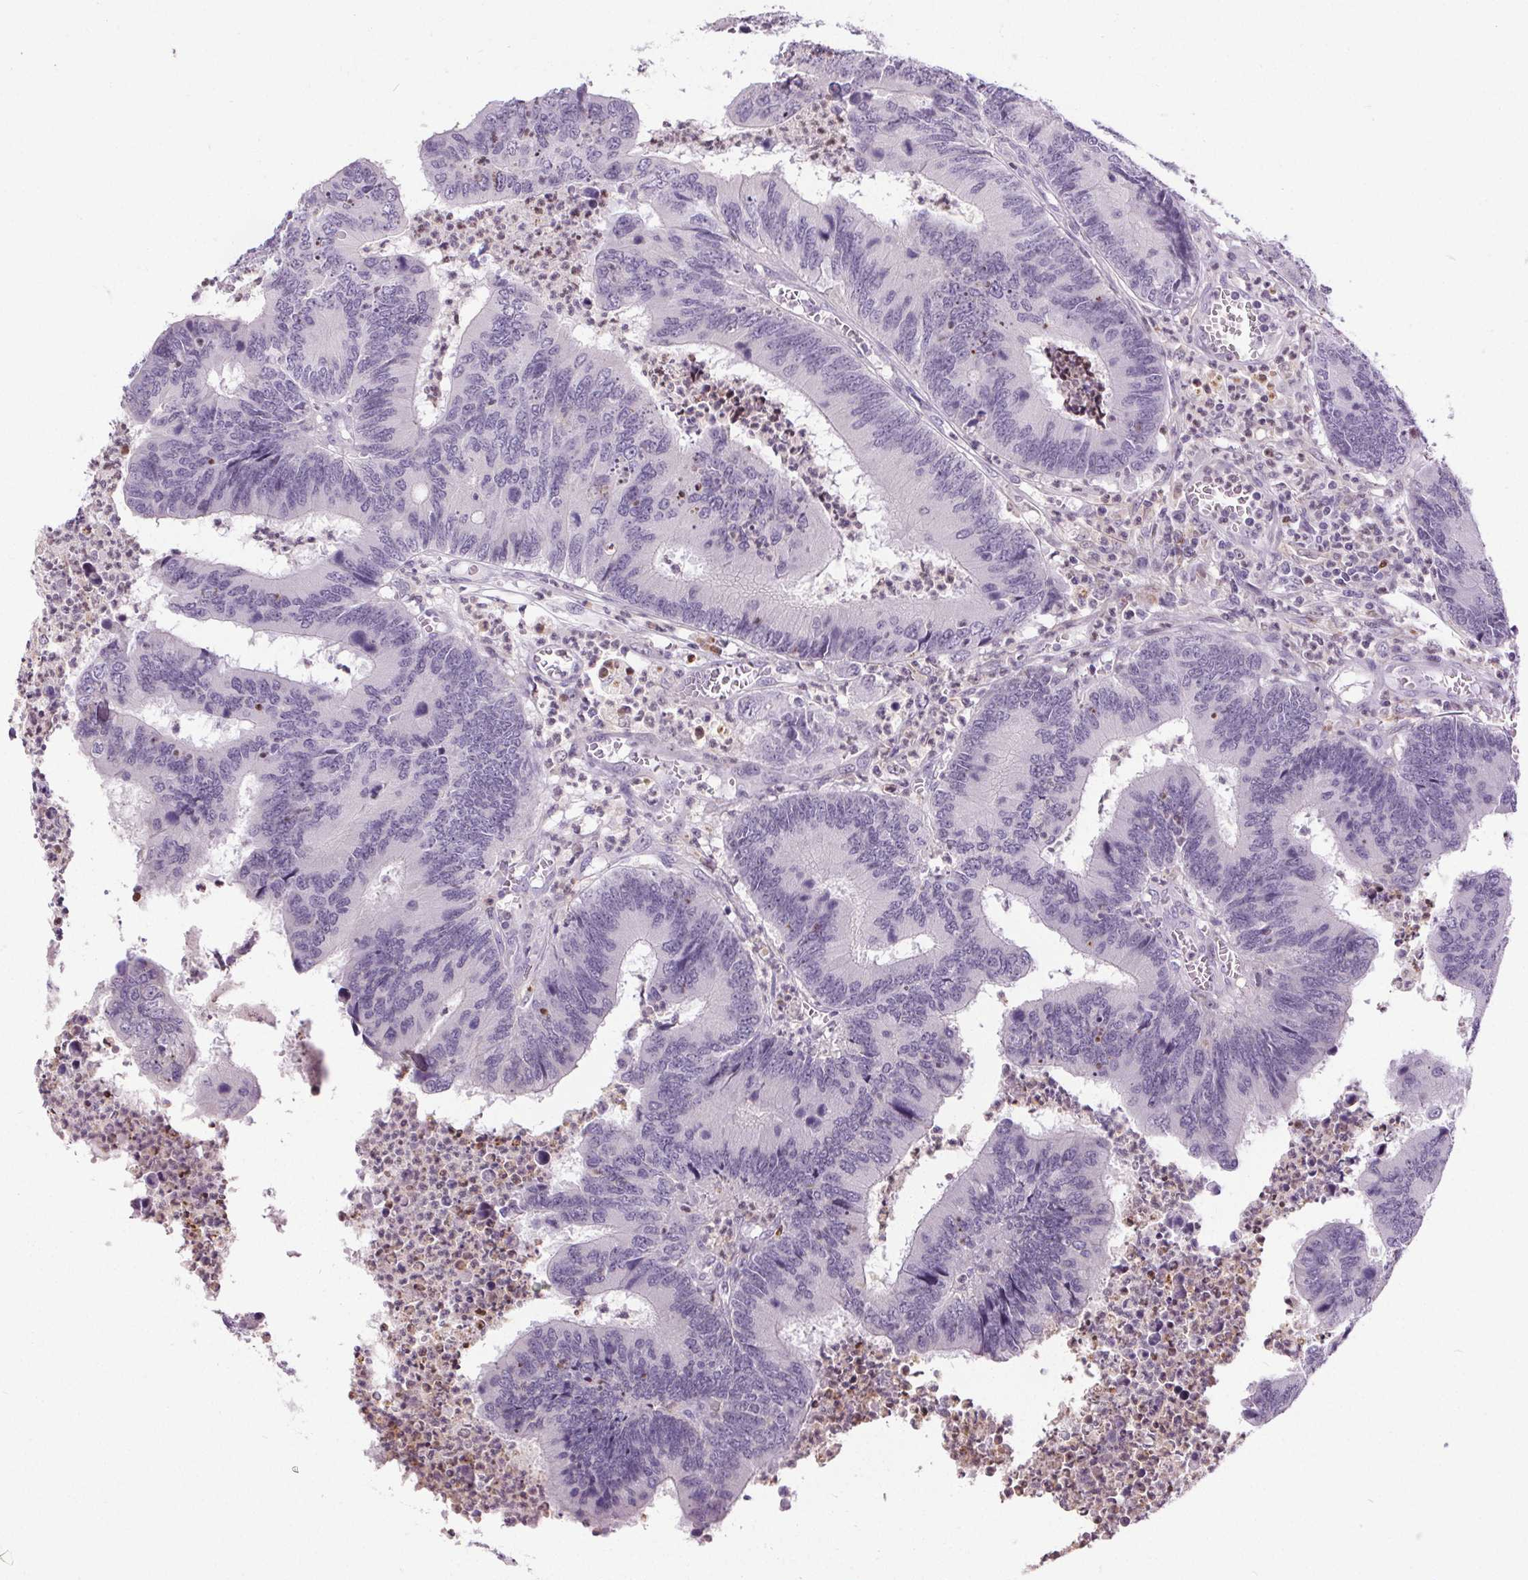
{"staining": {"intensity": "negative", "quantity": "none", "location": "none"}, "tissue": "colorectal cancer", "cell_type": "Tumor cells", "image_type": "cancer", "snomed": [{"axis": "morphology", "description": "Adenocarcinoma, NOS"}, {"axis": "topography", "description": "Colon"}], "caption": "Human colorectal adenocarcinoma stained for a protein using immunohistochemistry (IHC) exhibits no positivity in tumor cells.", "gene": "TMEM240", "patient": {"sex": "female", "age": 67}}